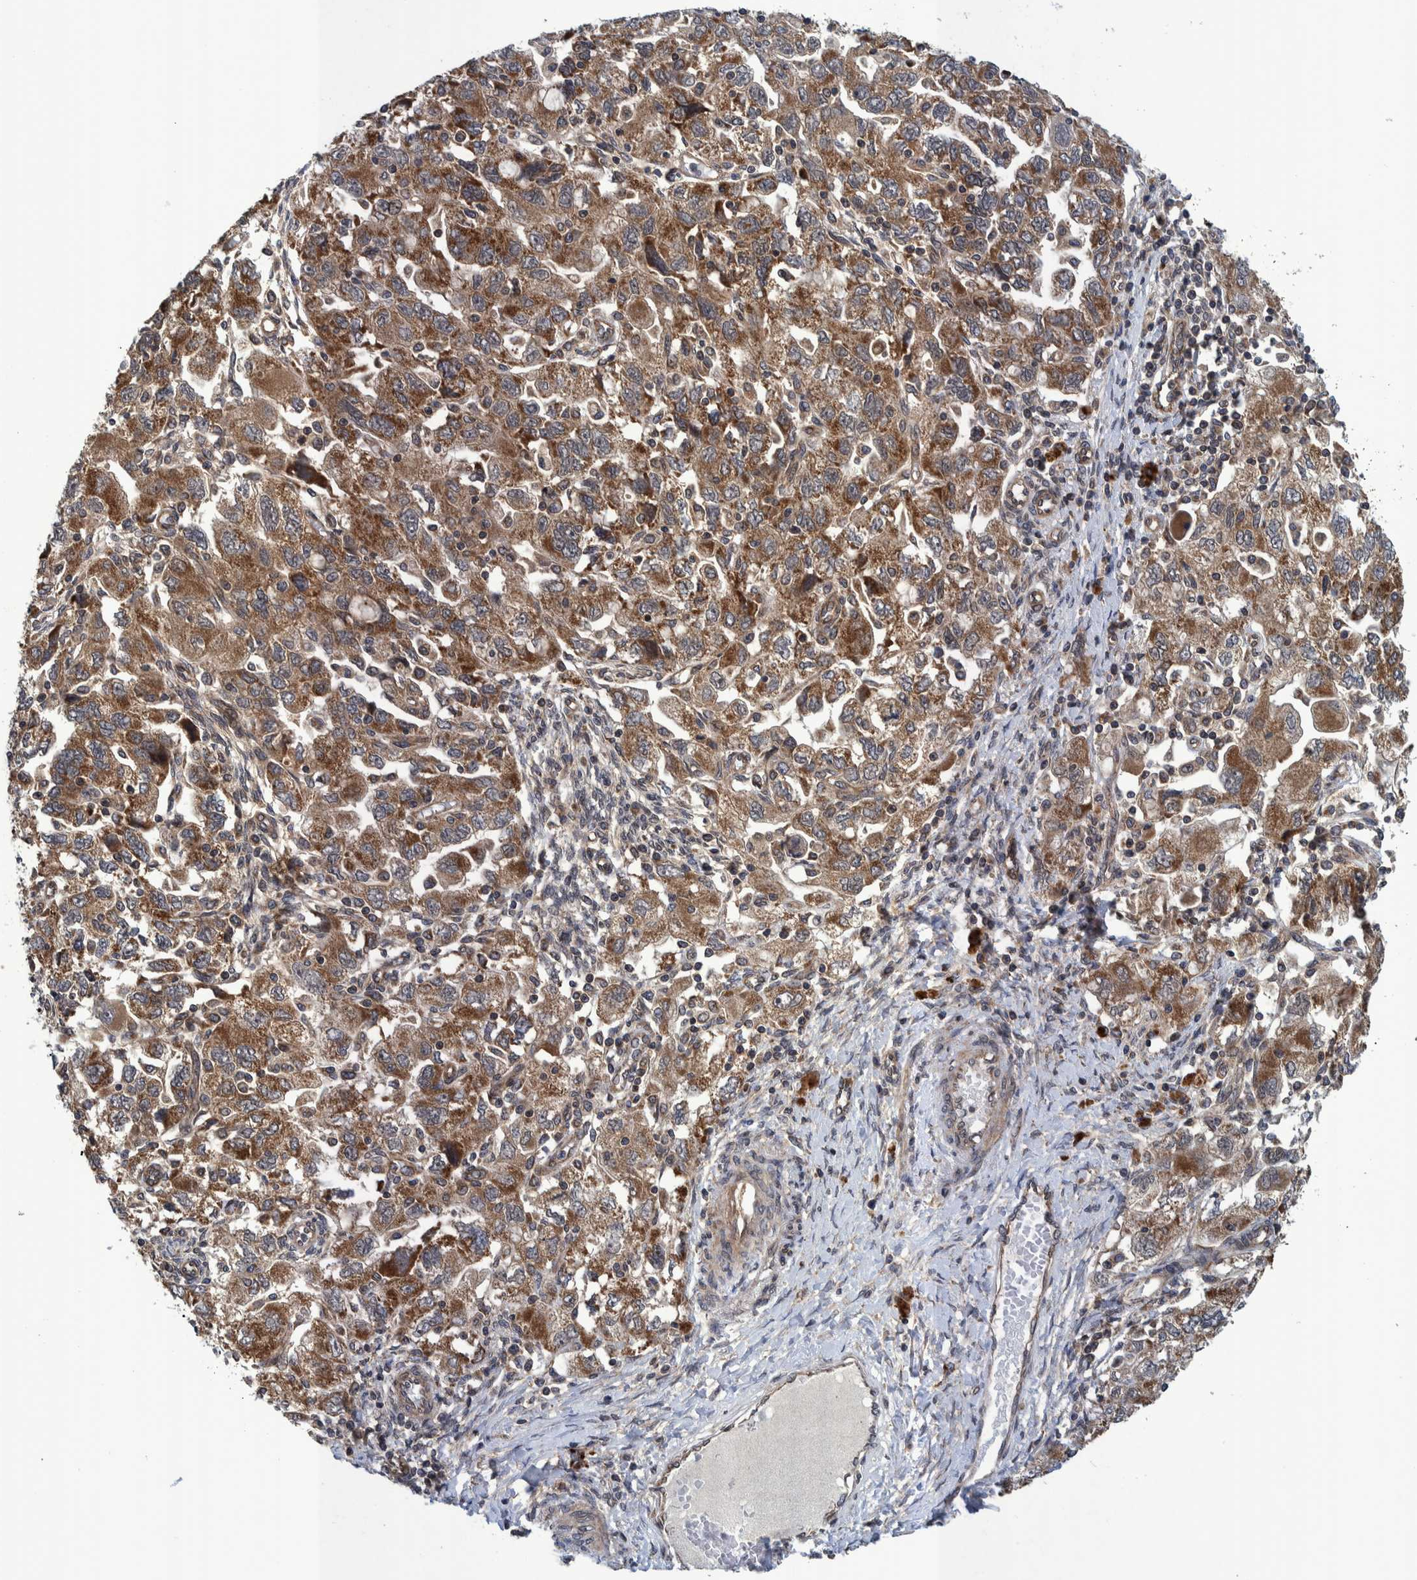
{"staining": {"intensity": "moderate", "quantity": ">75%", "location": "cytoplasmic/membranous"}, "tissue": "ovarian cancer", "cell_type": "Tumor cells", "image_type": "cancer", "snomed": [{"axis": "morphology", "description": "Carcinoma, NOS"}, {"axis": "morphology", "description": "Cystadenocarcinoma, serous, NOS"}, {"axis": "topography", "description": "Ovary"}], "caption": "Protein staining of ovarian cancer (carcinoma) tissue exhibits moderate cytoplasmic/membranous staining in about >75% of tumor cells.", "gene": "MRPS7", "patient": {"sex": "female", "age": 69}}